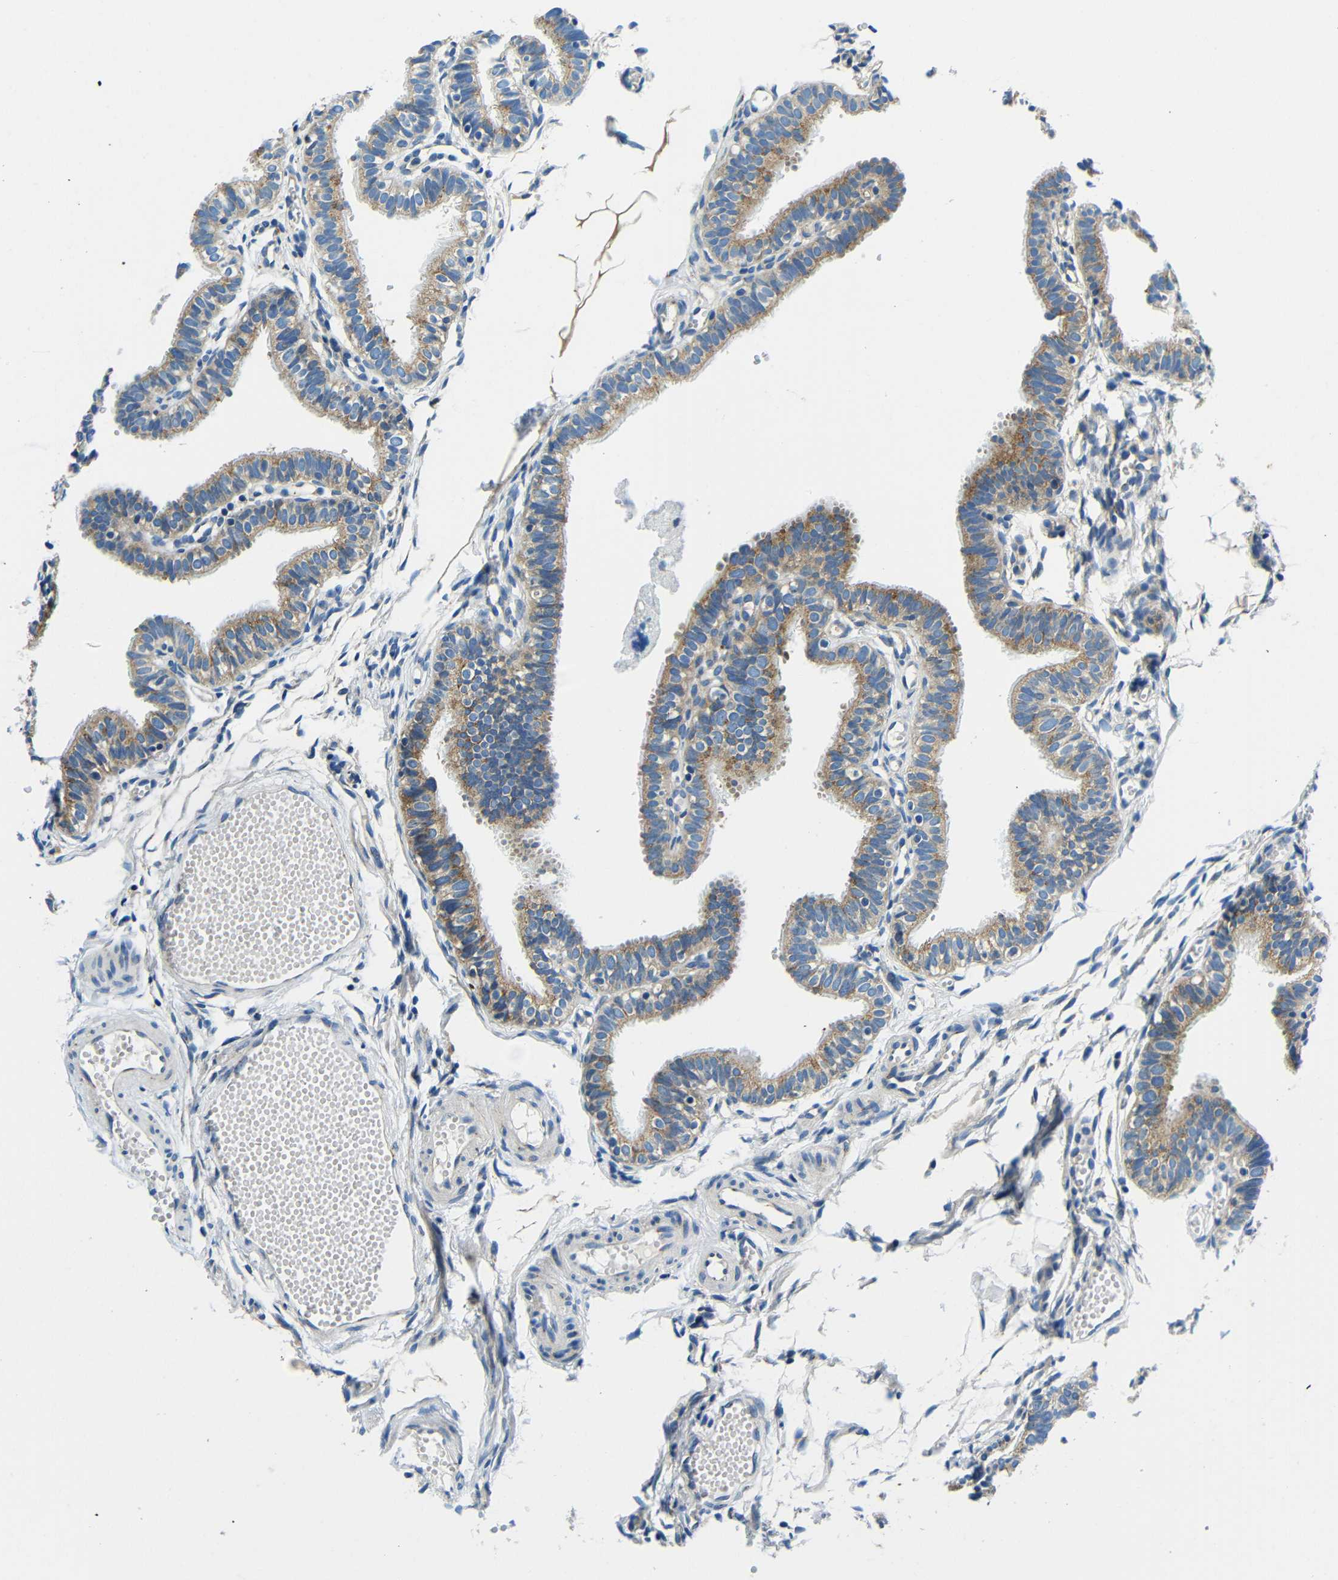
{"staining": {"intensity": "moderate", "quantity": ">75%", "location": "cytoplasmic/membranous"}, "tissue": "fallopian tube", "cell_type": "Glandular cells", "image_type": "normal", "snomed": [{"axis": "morphology", "description": "Normal tissue, NOS"}, {"axis": "topography", "description": "Fallopian tube"}, {"axis": "topography", "description": "Placenta"}], "caption": "Fallopian tube stained with IHC shows moderate cytoplasmic/membranous staining in approximately >75% of glandular cells.", "gene": "USO1", "patient": {"sex": "female", "age": 34}}